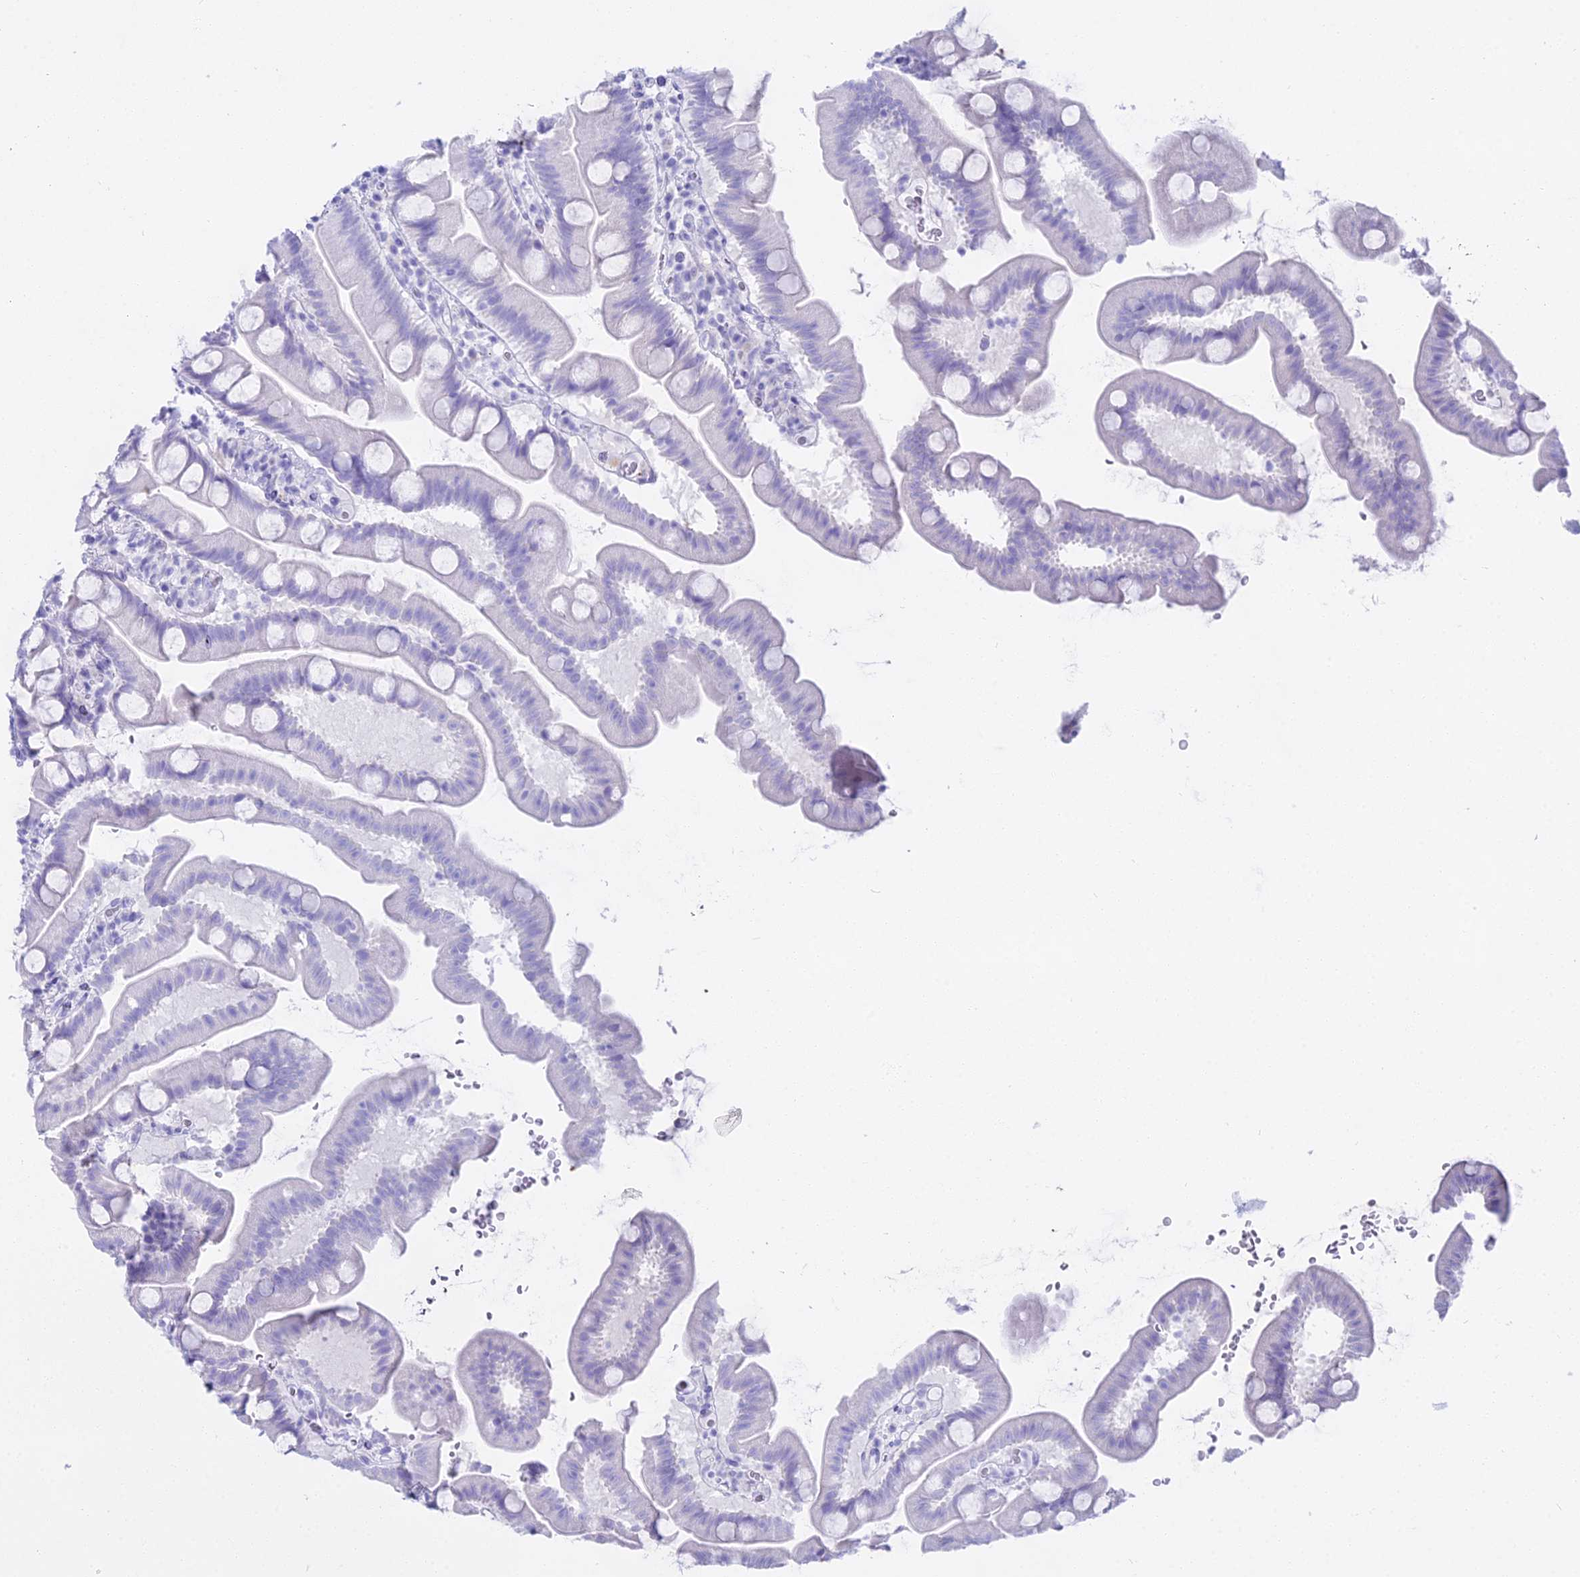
{"staining": {"intensity": "negative", "quantity": "none", "location": "none"}, "tissue": "small intestine", "cell_type": "Glandular cells", "image_type": "normal", "snomed": [{"axis": "morphology", "description": "Normal tissue, NOS"}, {"axis": "topography", "description": "Small intestine"}], "caption": "Small intestine stained for a protein using IHC shows no staining glandular cells.", "gene": "CGB1", "patient": {"sex": "female", "age": 68}}